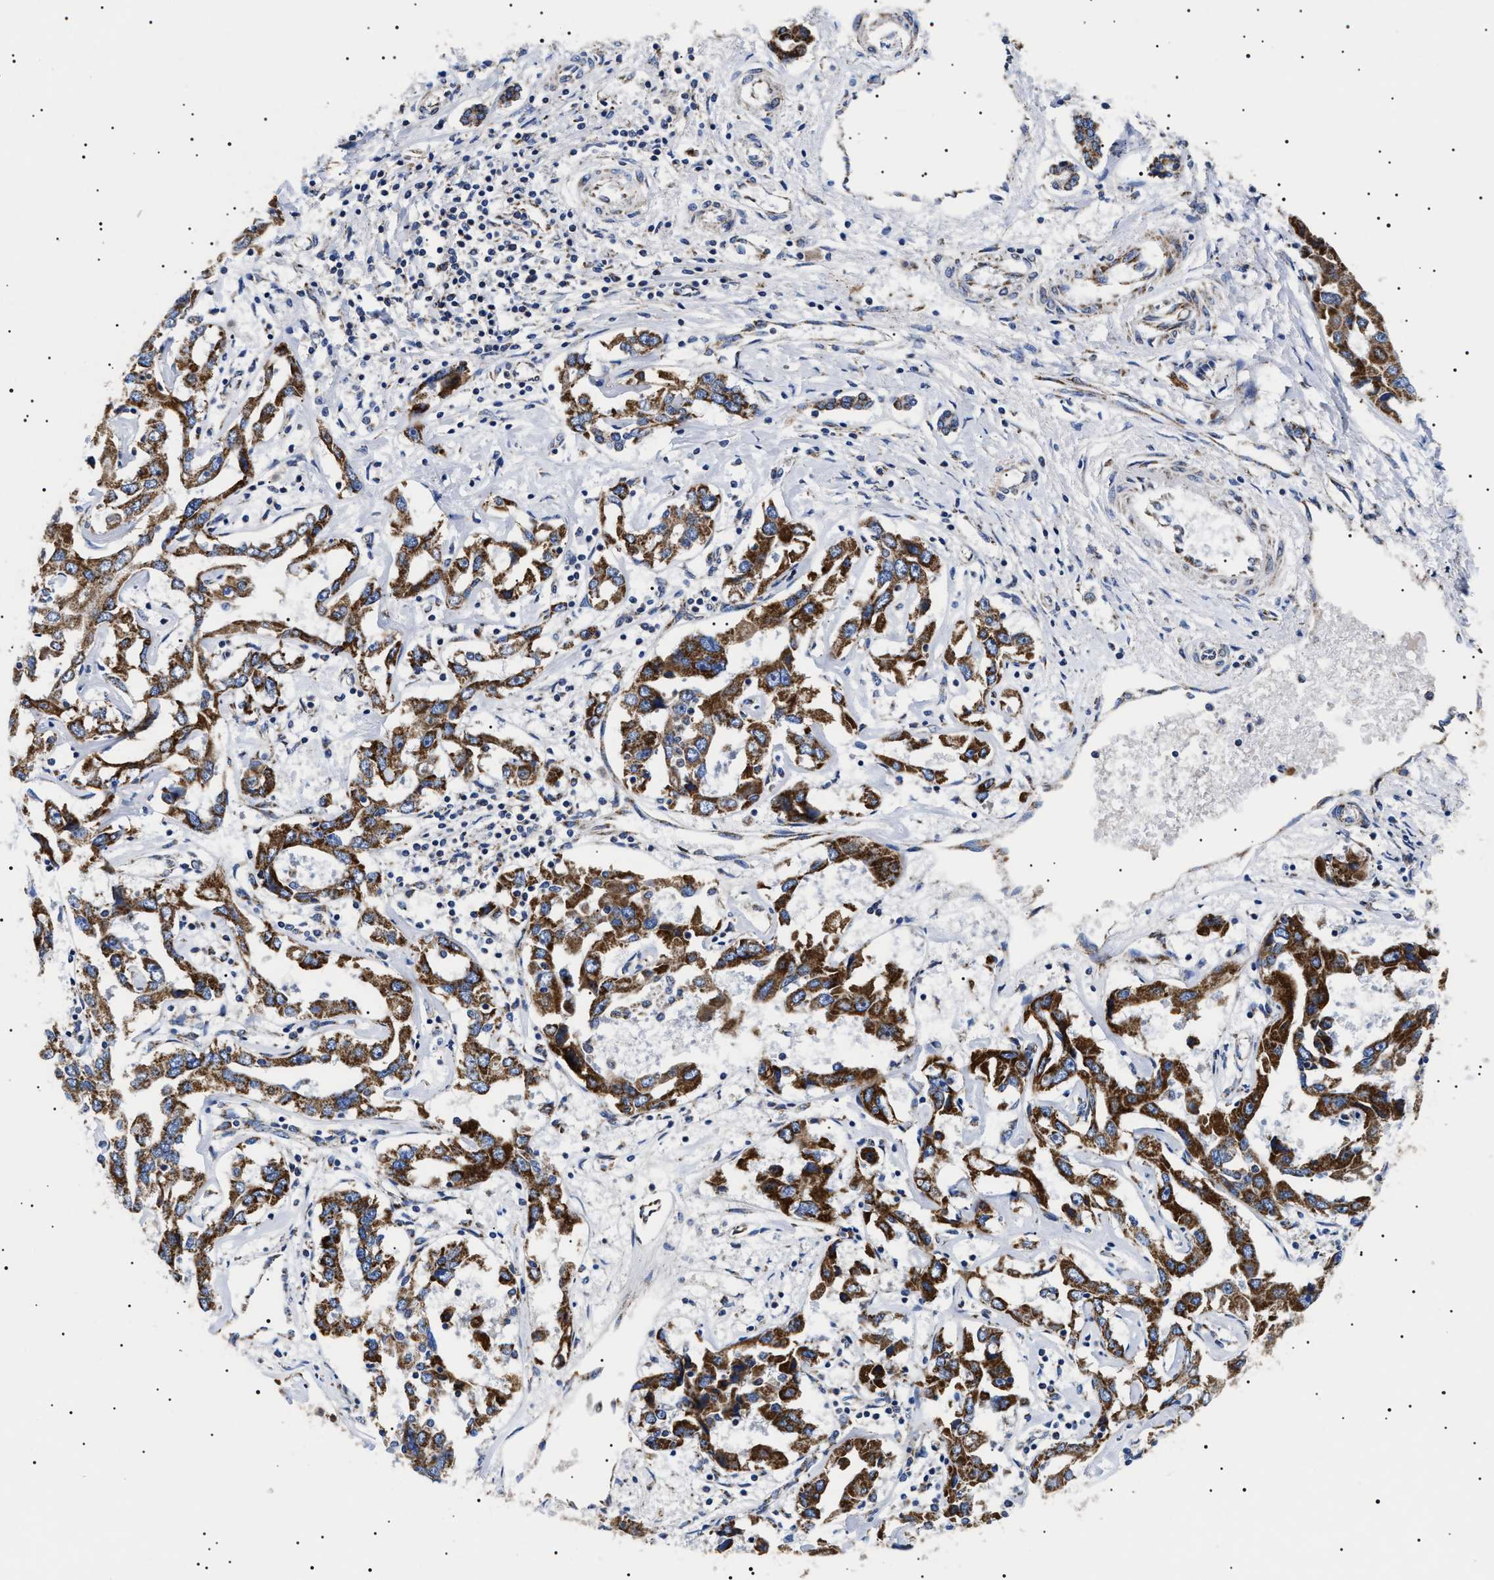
{"staining": {"intensity": "strong", "quantity": ">75%", "location": "cytoplasmic/membranous"}, "tissue": "liver cancer", "cell_type": "Tumor cells", "image_type": "cancer", "snomed": [{"axis": "morphology", "description": "Cholangiocarcinoma"}, {"axis": "topography", "description": "Liver"}], "caption": "Liver cholangiocarcinoma stained with a brown dye displays strong cytoplasmic/membranous positive positivity in about >75% of tumor cells.", "gene": "CHRDL2", "patient": {"sex": "male", "age": 59}}